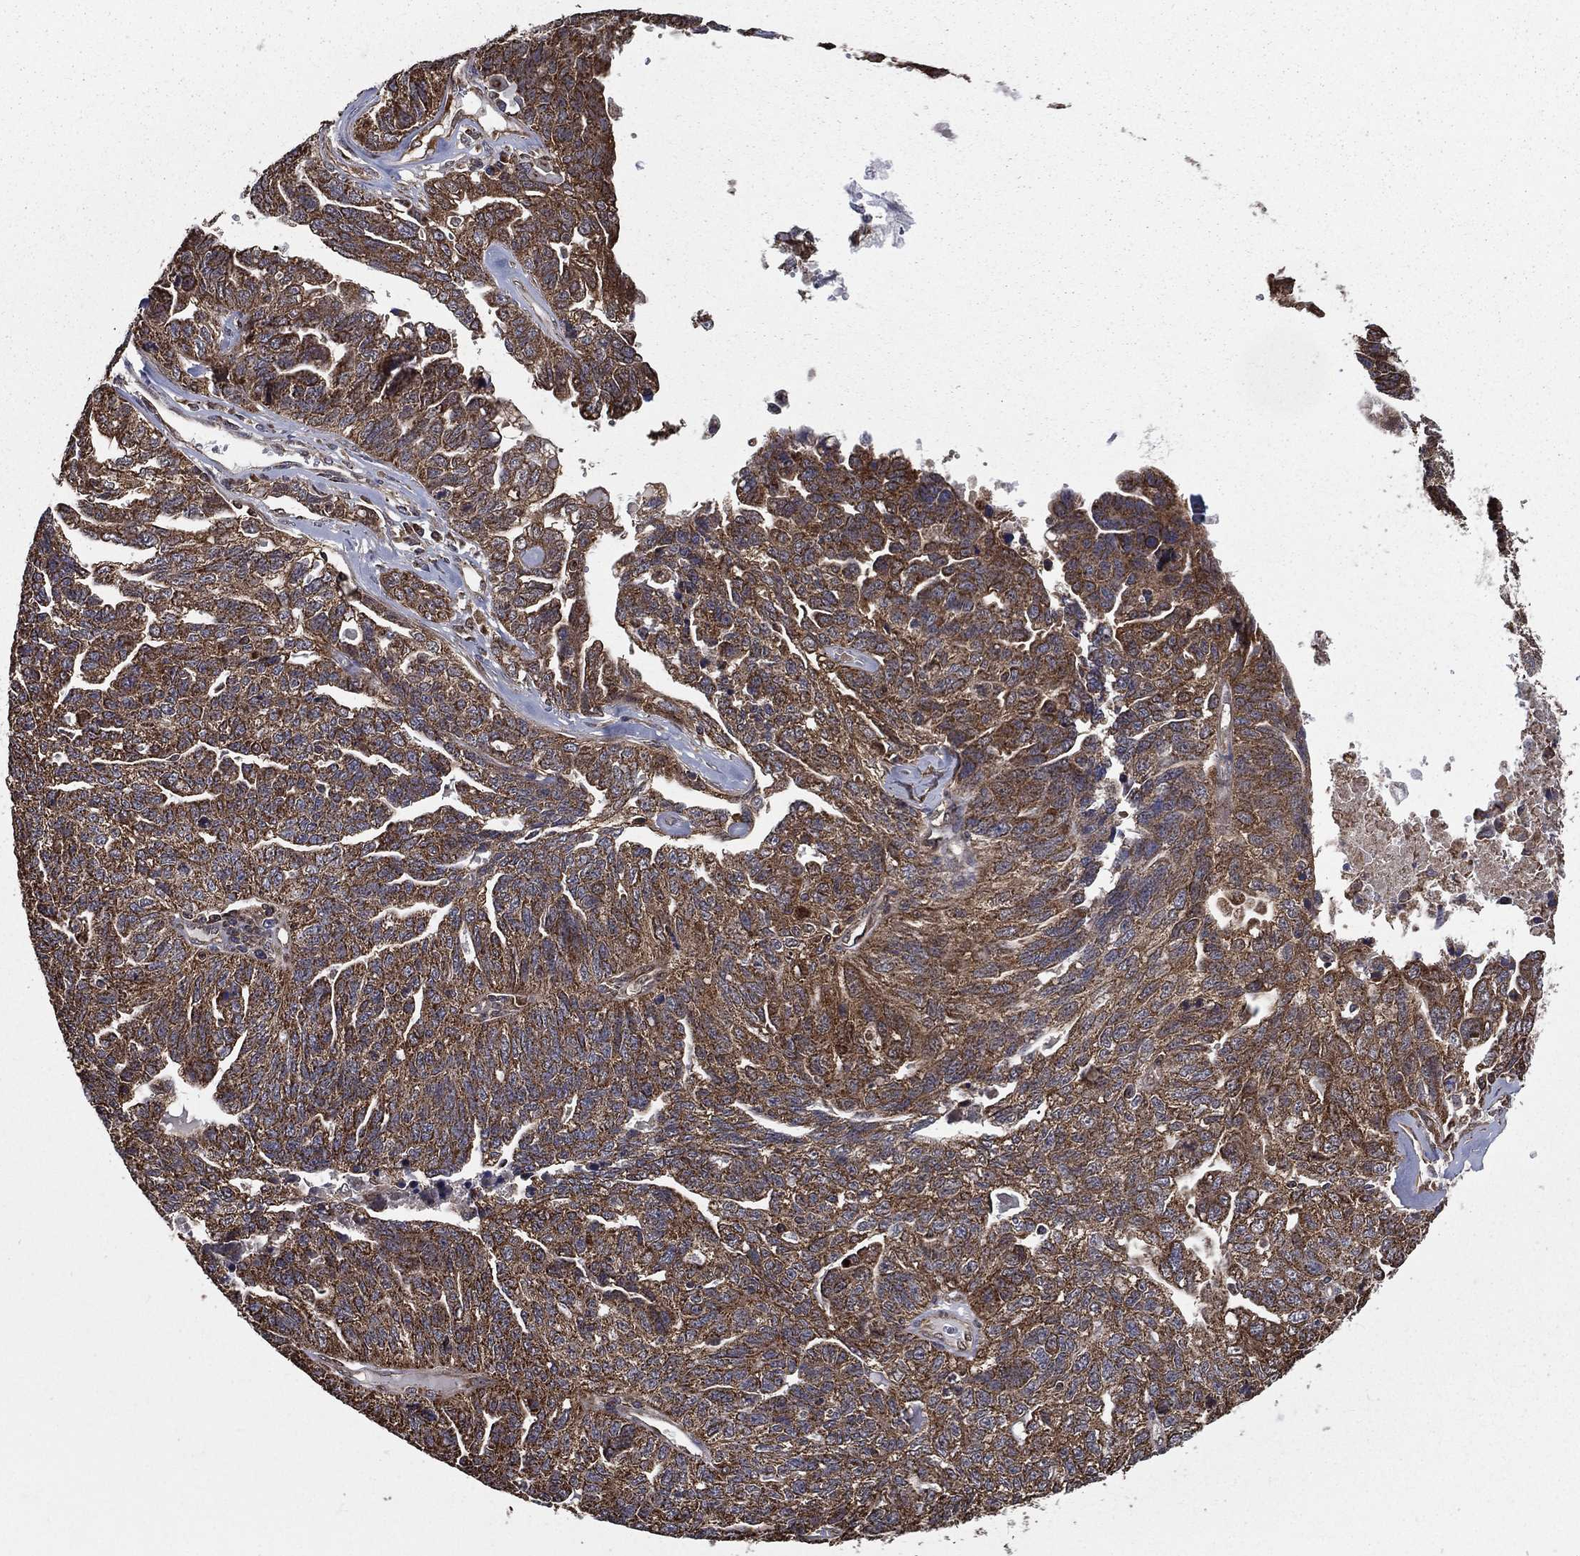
{"staining": {"intensity": "strong", "quantity": "25%-75%", "location": "cytoplasmic/membranous"}, "tissue": "ovarian cancer", "cell_type": "Tumor cells", "image_type": "cancer", "snomed": [{"axis": "morphology", "description": "Cystadenocarcinoma, serous, NOS"}, {"axis": "topography", "description": "Ovary"}], "caption": "Brown immunohistochemical staining in human ovarian serous cystadenocarcinoma exhibits strong cytoplasmic/membranous expression in about 25%-75% of tumor cells. Using DAB (brown) and hematoxylin (blue) stains, captured at high magnification using brightfield microscopy.", "gene": "RIGI", "patient": {"sex": "female", "age": 71}}